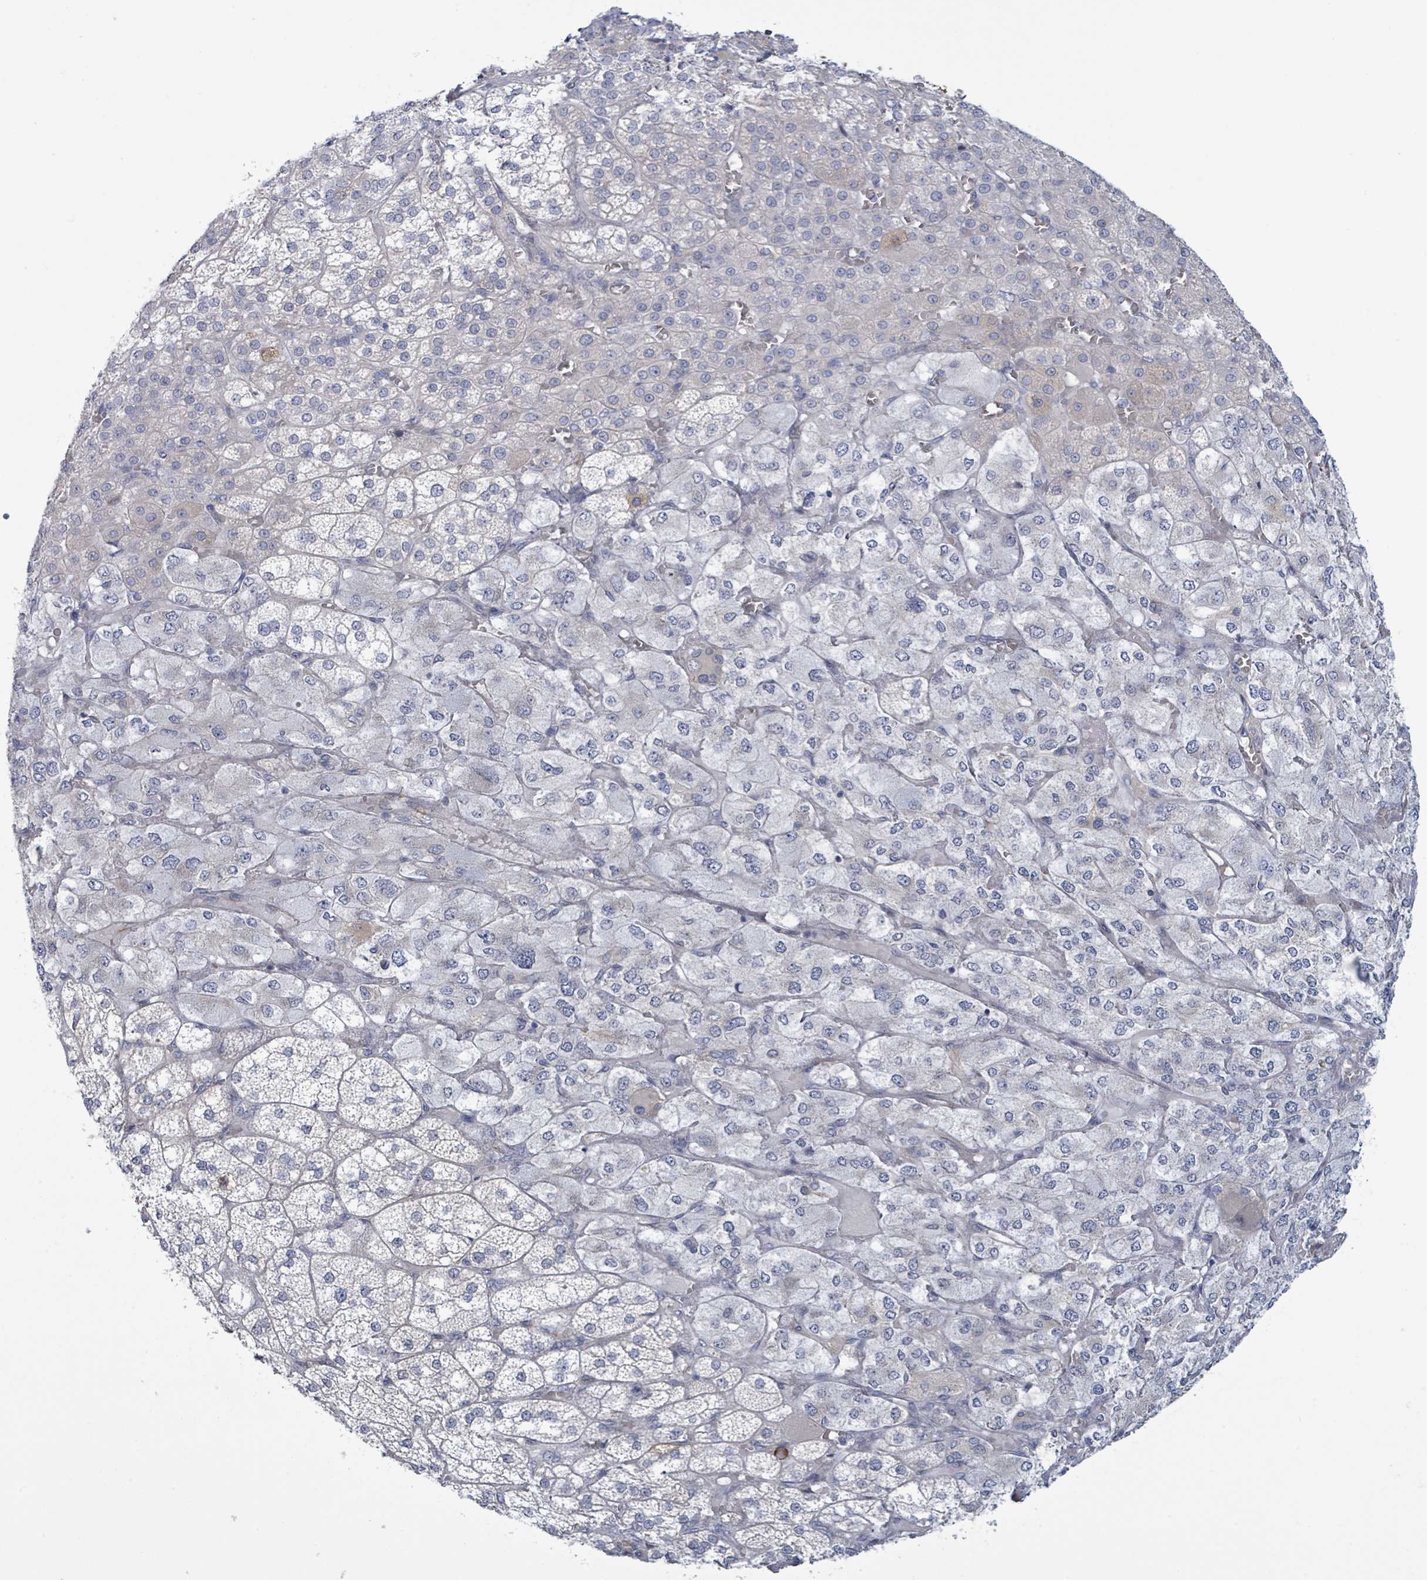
{"staining": {"intensity": "negative", "quantity": "none", "location": "none"}, "tissue": "adrenal gland", "cell_type": "Glandular cells", "image_type": "normal", "snomed": [{"axis": "morphology", "description": "Normal tissue, NOS"}, {"axis": "topography", "description": "Adrenal gland"}], "caption": "Immunohistochemical staining of unremarkable human adrenal gland exhibits no significant staining in glandular cells. (Stains: DAB immunohistochemistry with hematoxylin counter stain, Microscopy: brightfield microscopy at high magnification).", "gene": "COL13A1", "patient": {"sex": "female", "age": 60}}